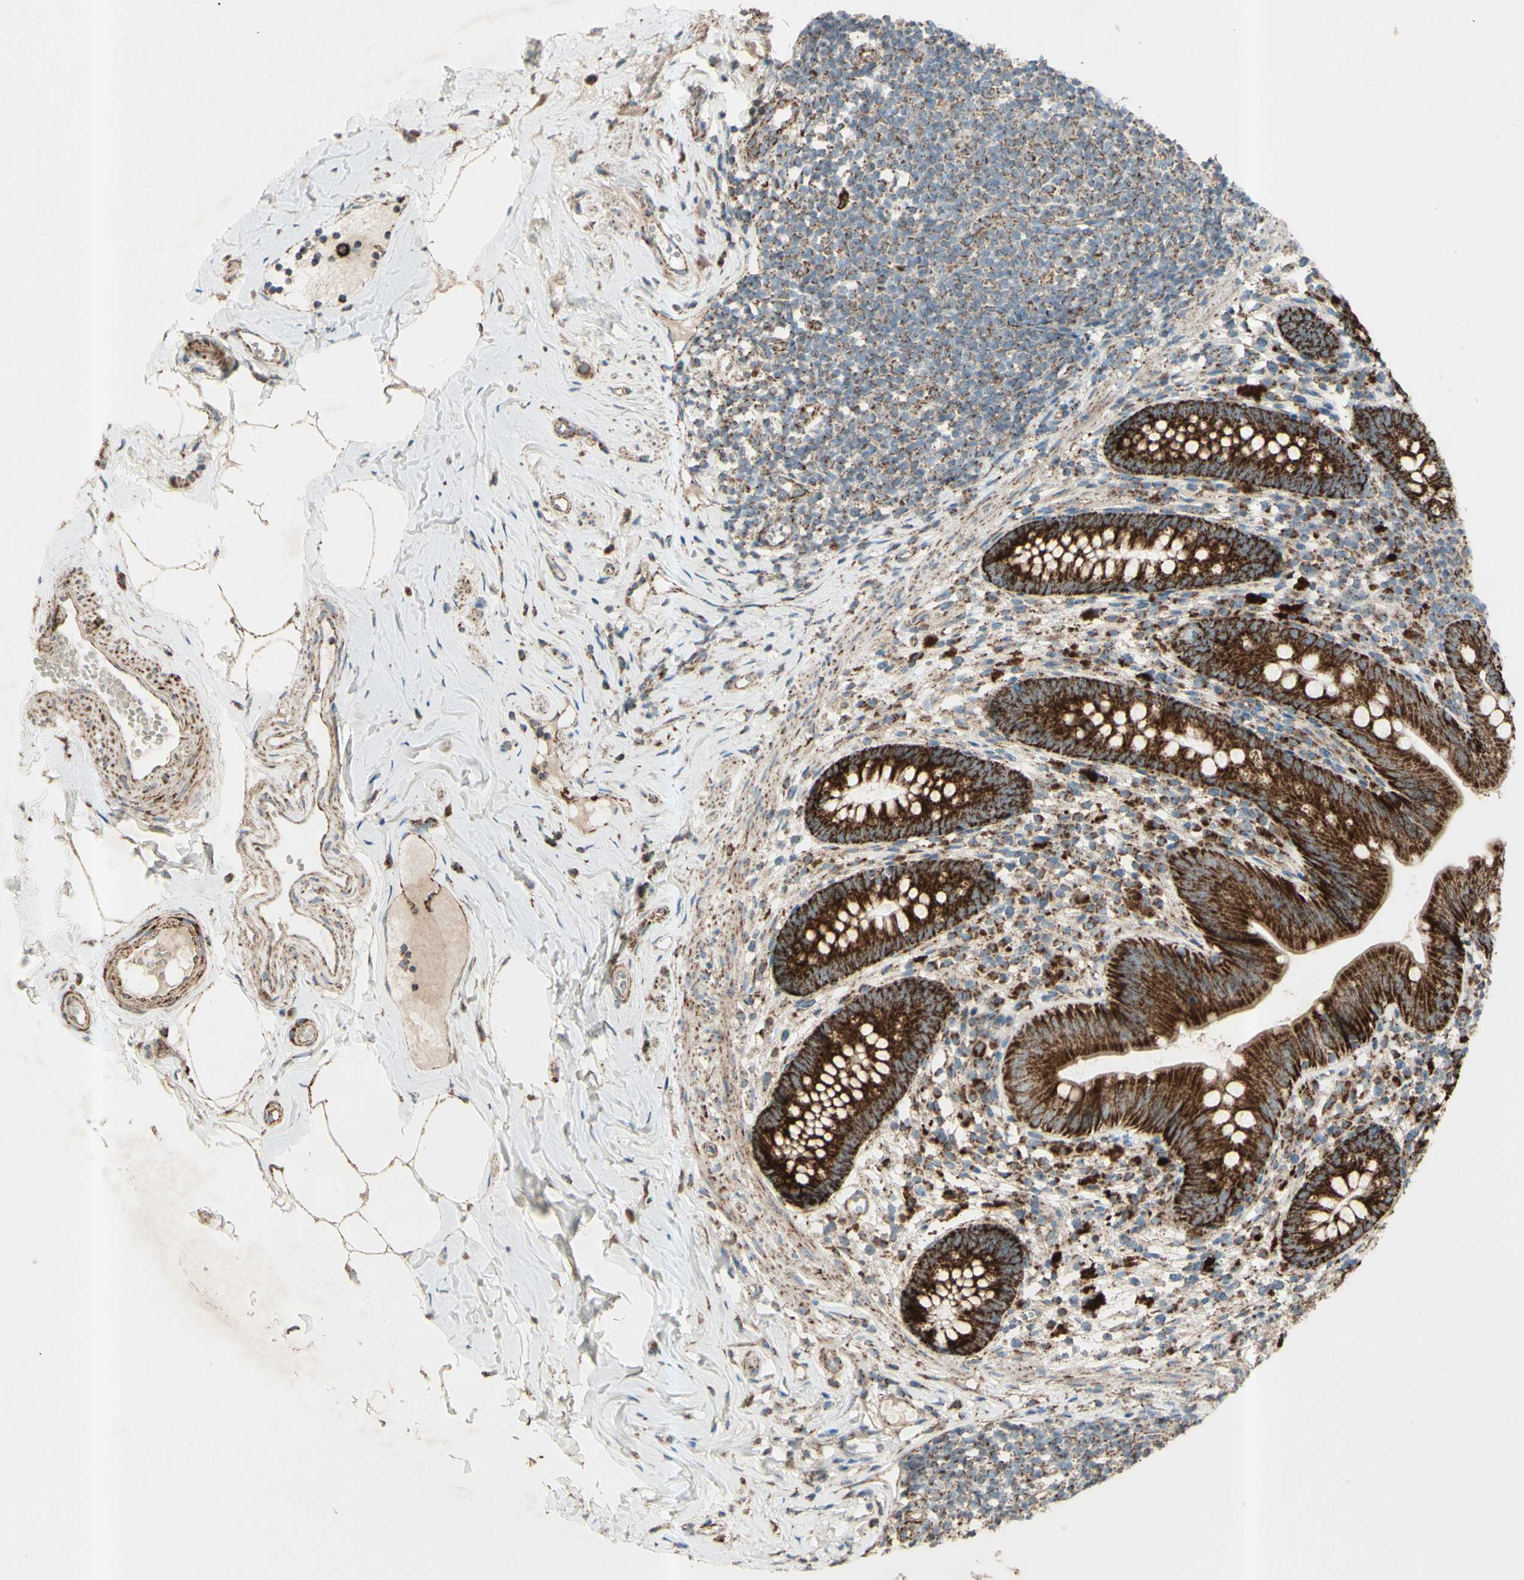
{"staining": {"intensity": "strong", "quantity": ">75%", "location": "cytoplasmic/membranous"}, "tissue": "appendix", "cell_type": "Glandular cells", "image_type": "normal", "snomed": [{"axis": "morphology", "description": "Normal tissue, NOS"}, {"axis": "topography", "description": "Appendix"}], "caption": "A photomicrograph of appendix stained for a protein demonstrates strong cytoplasmic/membranous brown staining in glandular cells. The protein is stained brown, and the nuclei are stained in blue (DAB IHC with brightfield microscopy, high magnification).", "gene": "RHOT1", "patient": {"sex": "male", "age": 52}}